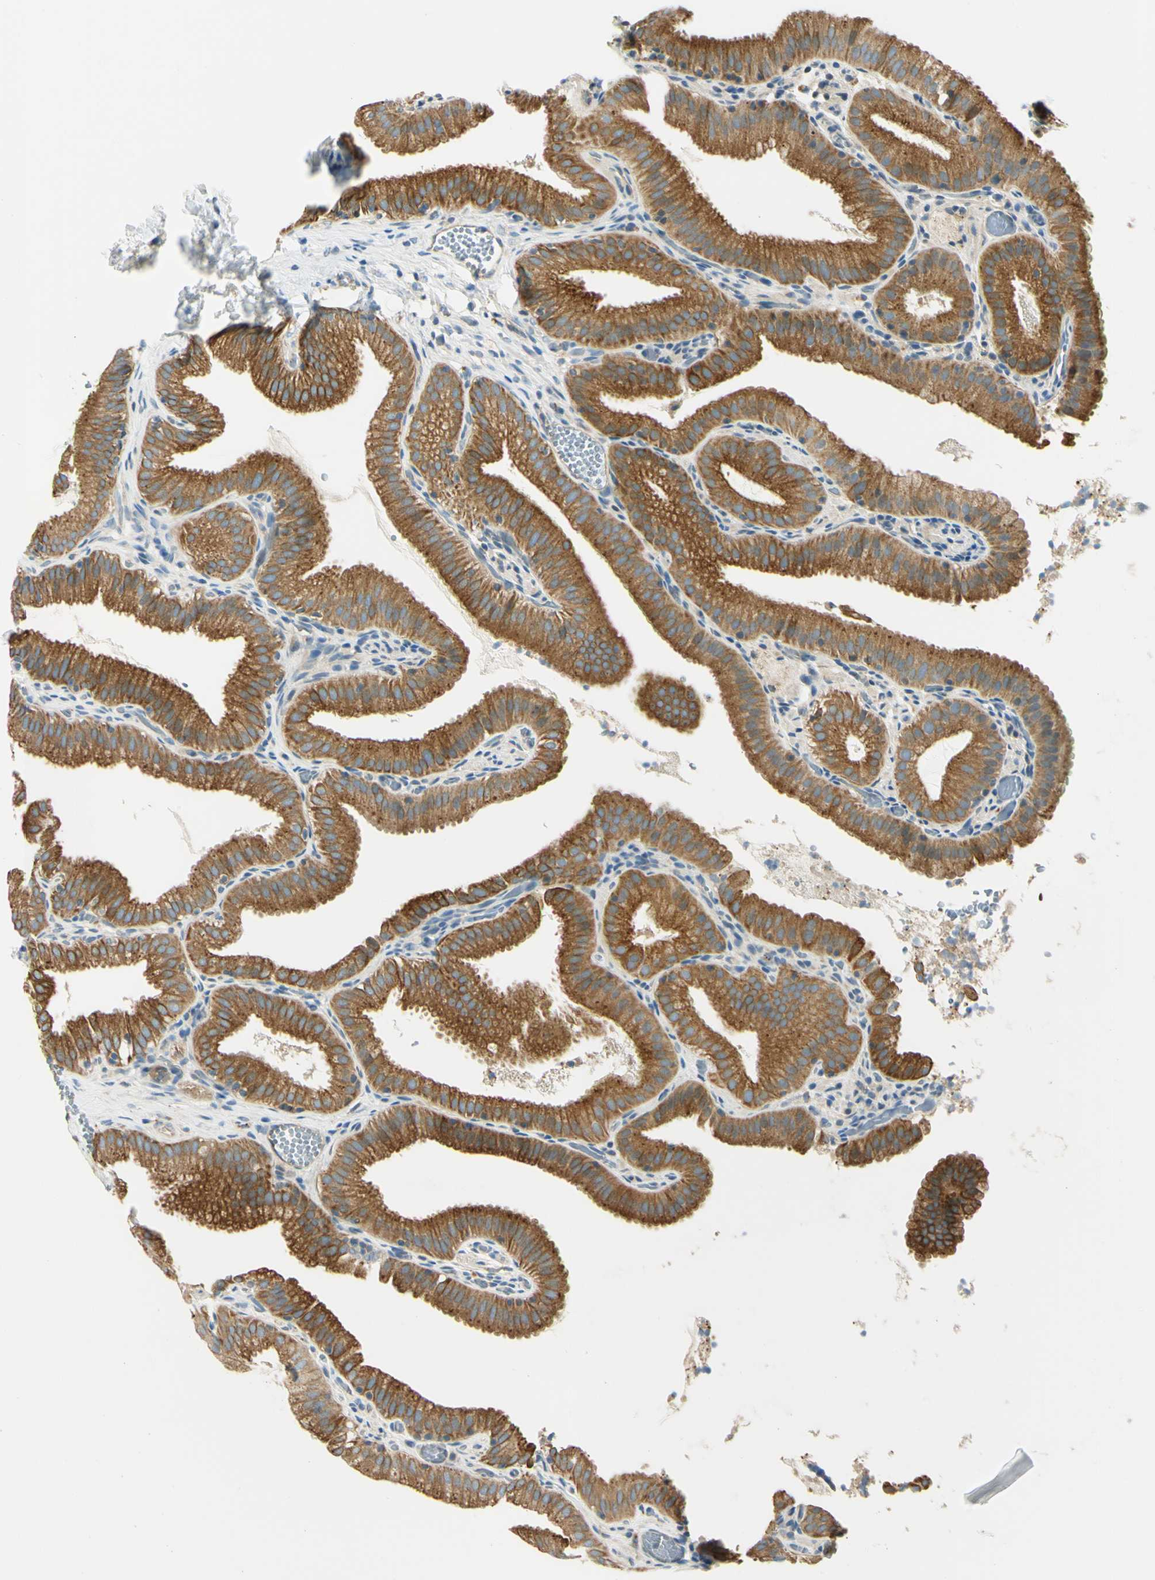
{"staining": {"intensity": "strong", "quantity": ">75%", "location": "cytoplasmic/membranous"}, "tissue": "gallbladder", "cell_type": "Glandular cells", "image_type": "normal", "snomed": [{"axis": "morphology", "description": "Normal tissue, NOS"}, {"axis": "topography", "description": "Gallbladder"}], "caption": "A brown stain highlights strong cytoplasmic/membranous staining of a protein in glandular cells of normal human gallbladder.", "gene": "LAMA3", "patient": {"sex": "male", "age": 54}}